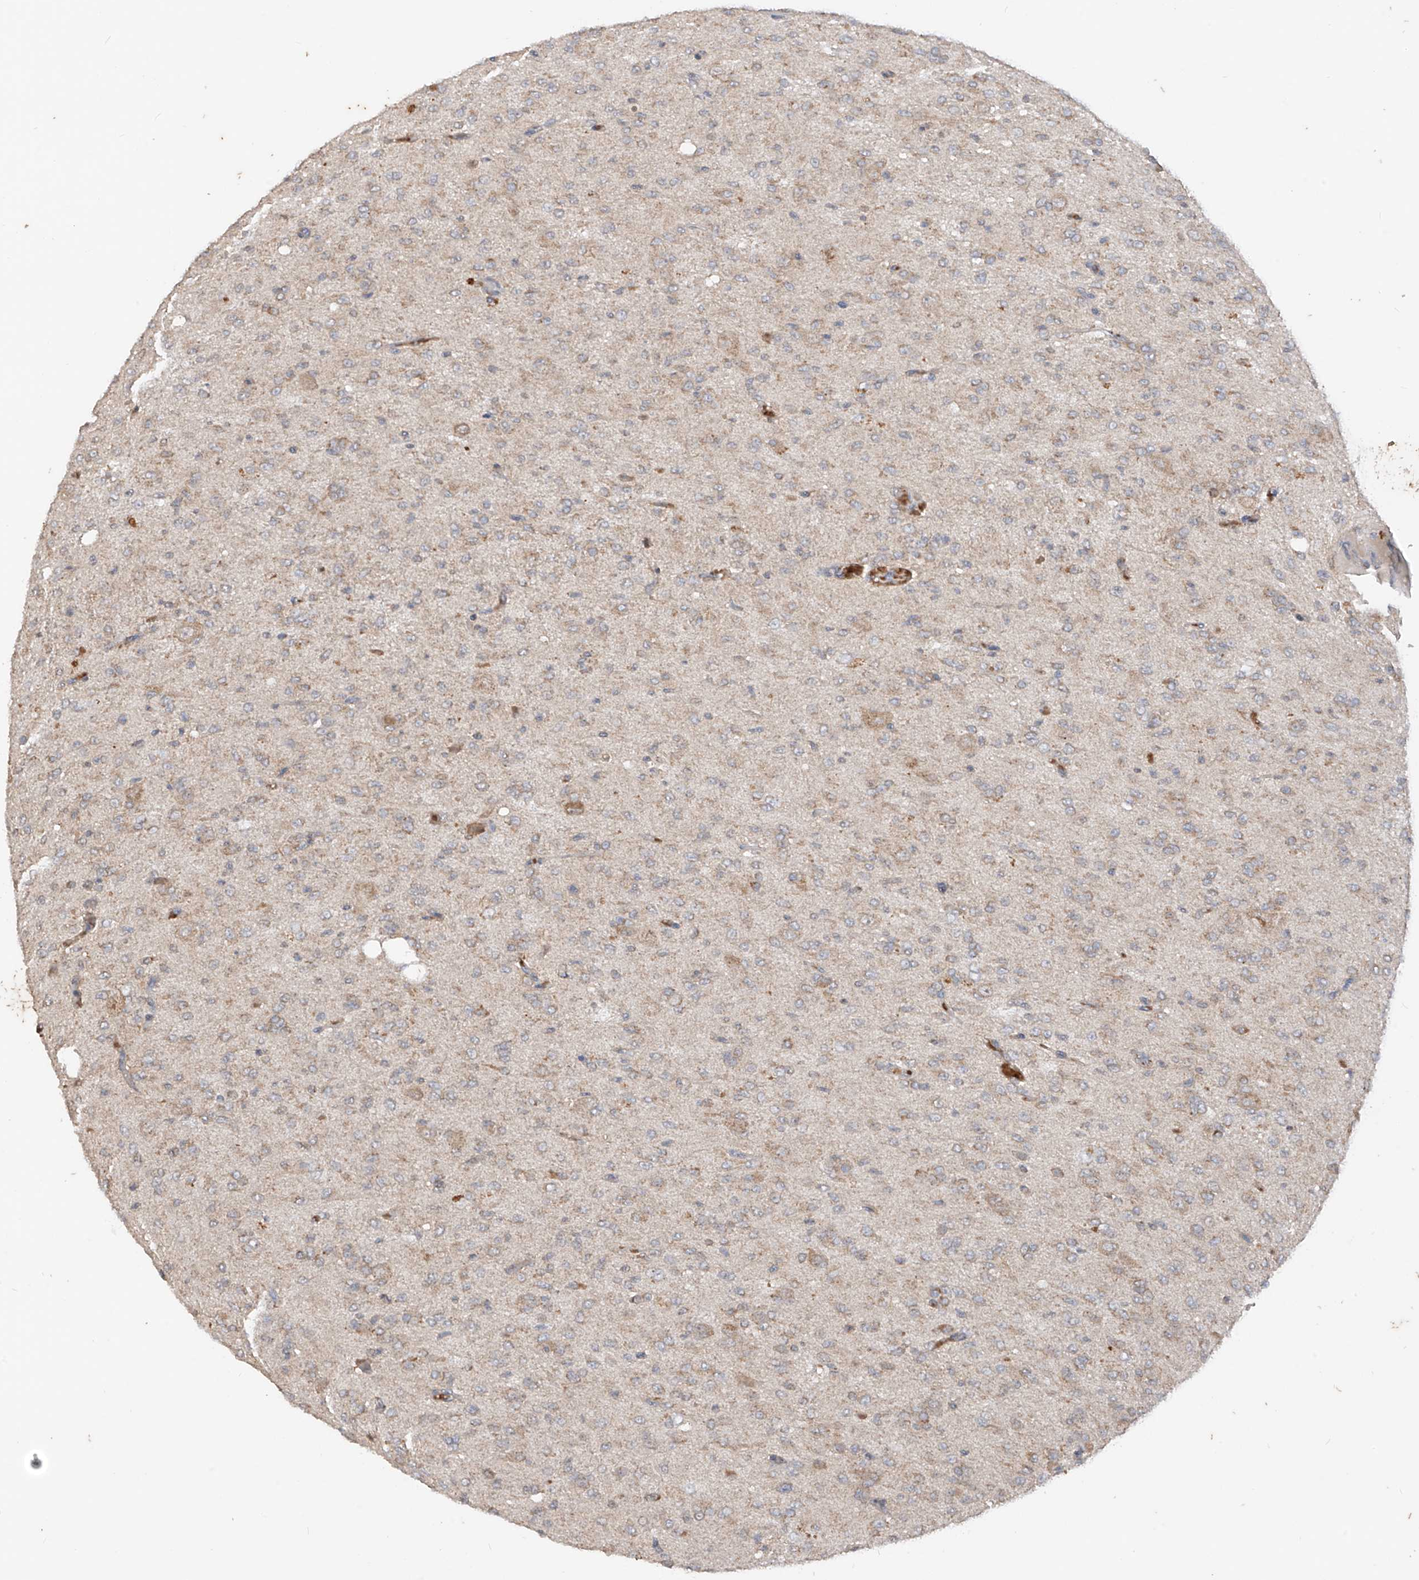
{"staining": {"intensity": "weak", "quantity": "<25%", "location": "cytoplasmic/membranous"}, "tissue": "glioma", "cell_type": "Tumor cells", "image_type": "cancer", "snomed": [{"axis": "morphology", "description": "Glioma, malignant, High grade"}, {"axis": "topography", "description": "Brain"}], "caption": "IHC of malignant high-grade glioma shows no positivity in tumor cells. (Stains: DAB (3,3'-diaminobenzidine) IHC with hematoxylin counter stain, Microscopy: brightfield microscopy at high magnification).", "gene": "MTUS2", "patient": {"sex": "female", "age": 59}}